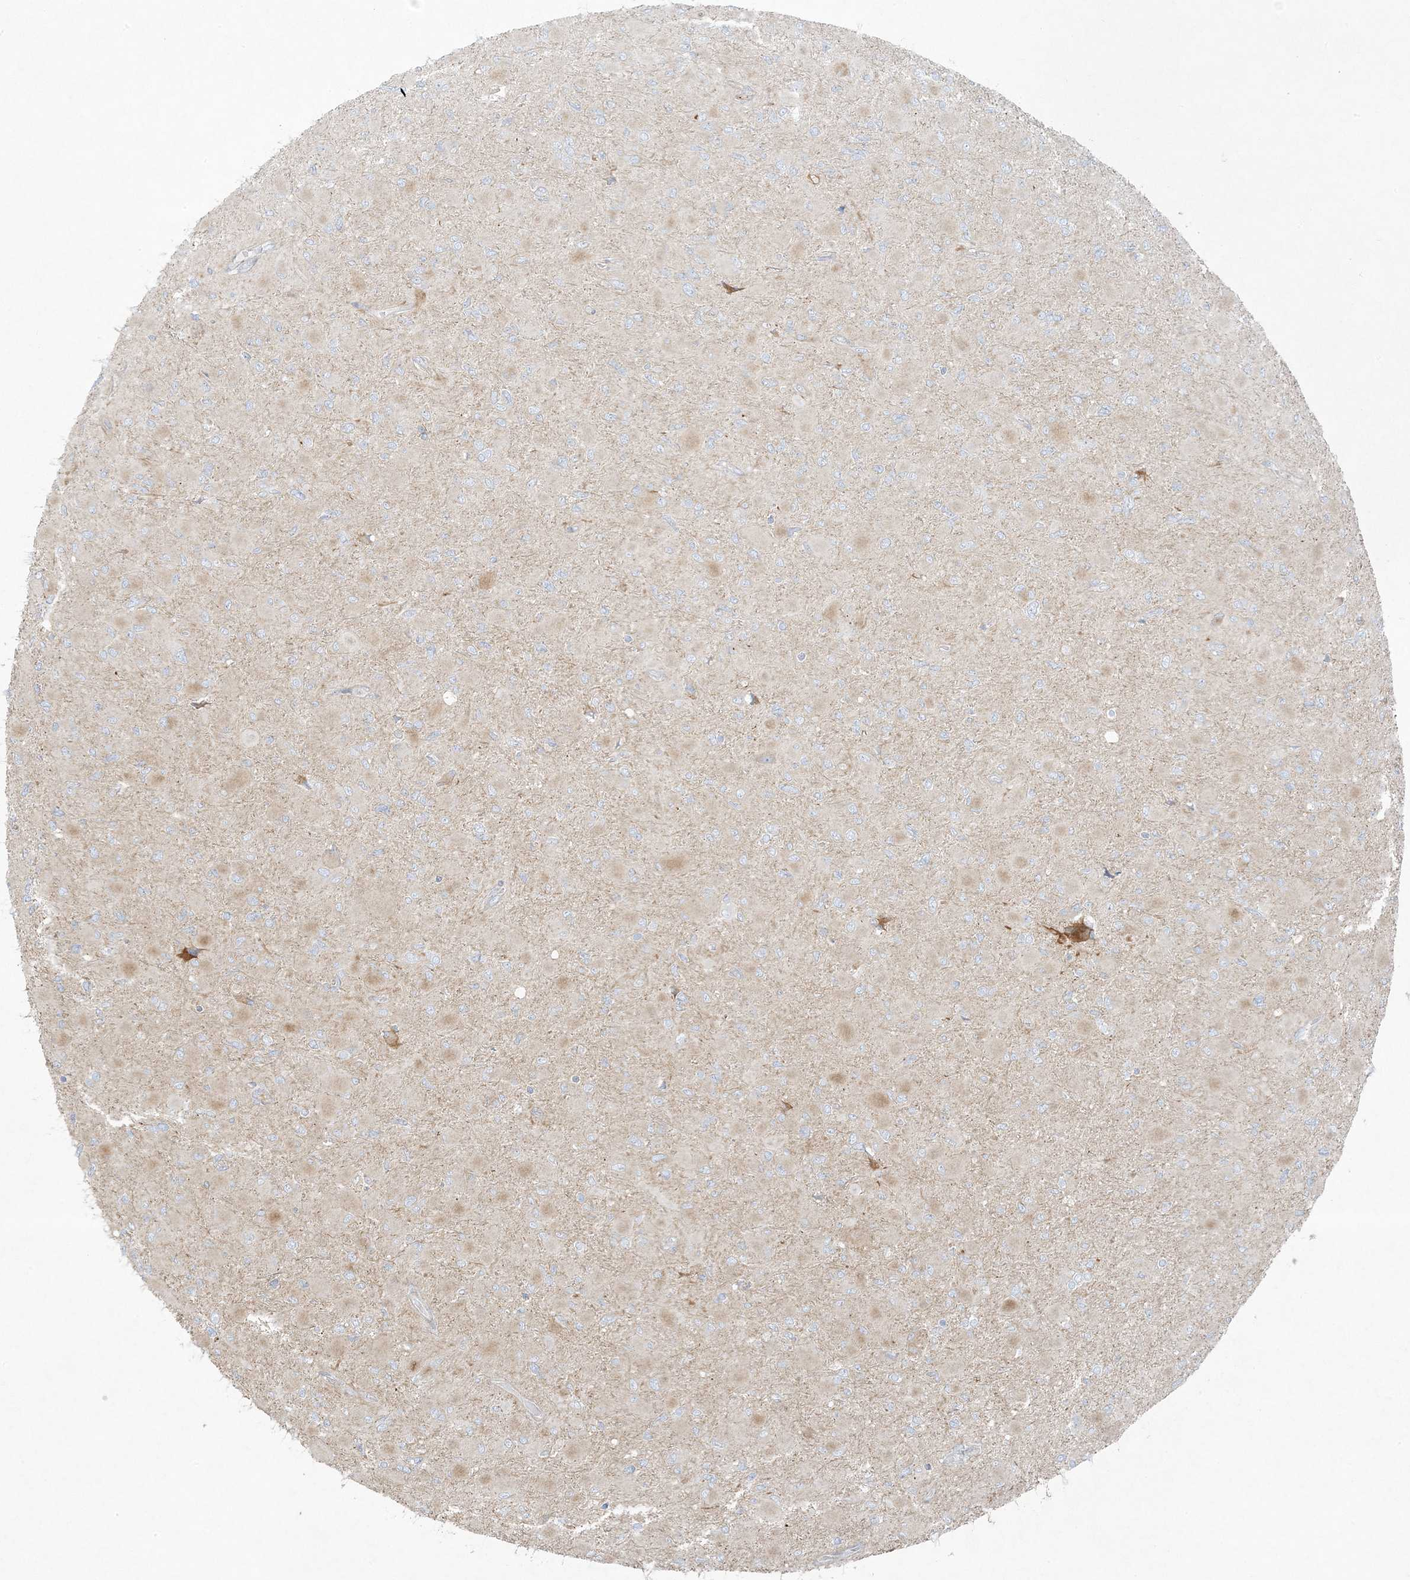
{"staining": {"intensity": "negative", "quantity": "none", "location": "none"}, "tissue": "glioma", "cell_type": "Tumor cells", "image_type": "cancer", "snomed": [{"axis": "morphology", "description": "Glioma, malignant, High grade"}, {"axis": "topography", "description": "Cerebral cortex"}], "caption": "An image of human malignant glioma (high-grade) is negative for staining in tumor cells.", "gene": "PIK3R4", "patient": {"sex": "female", "age": 36}}